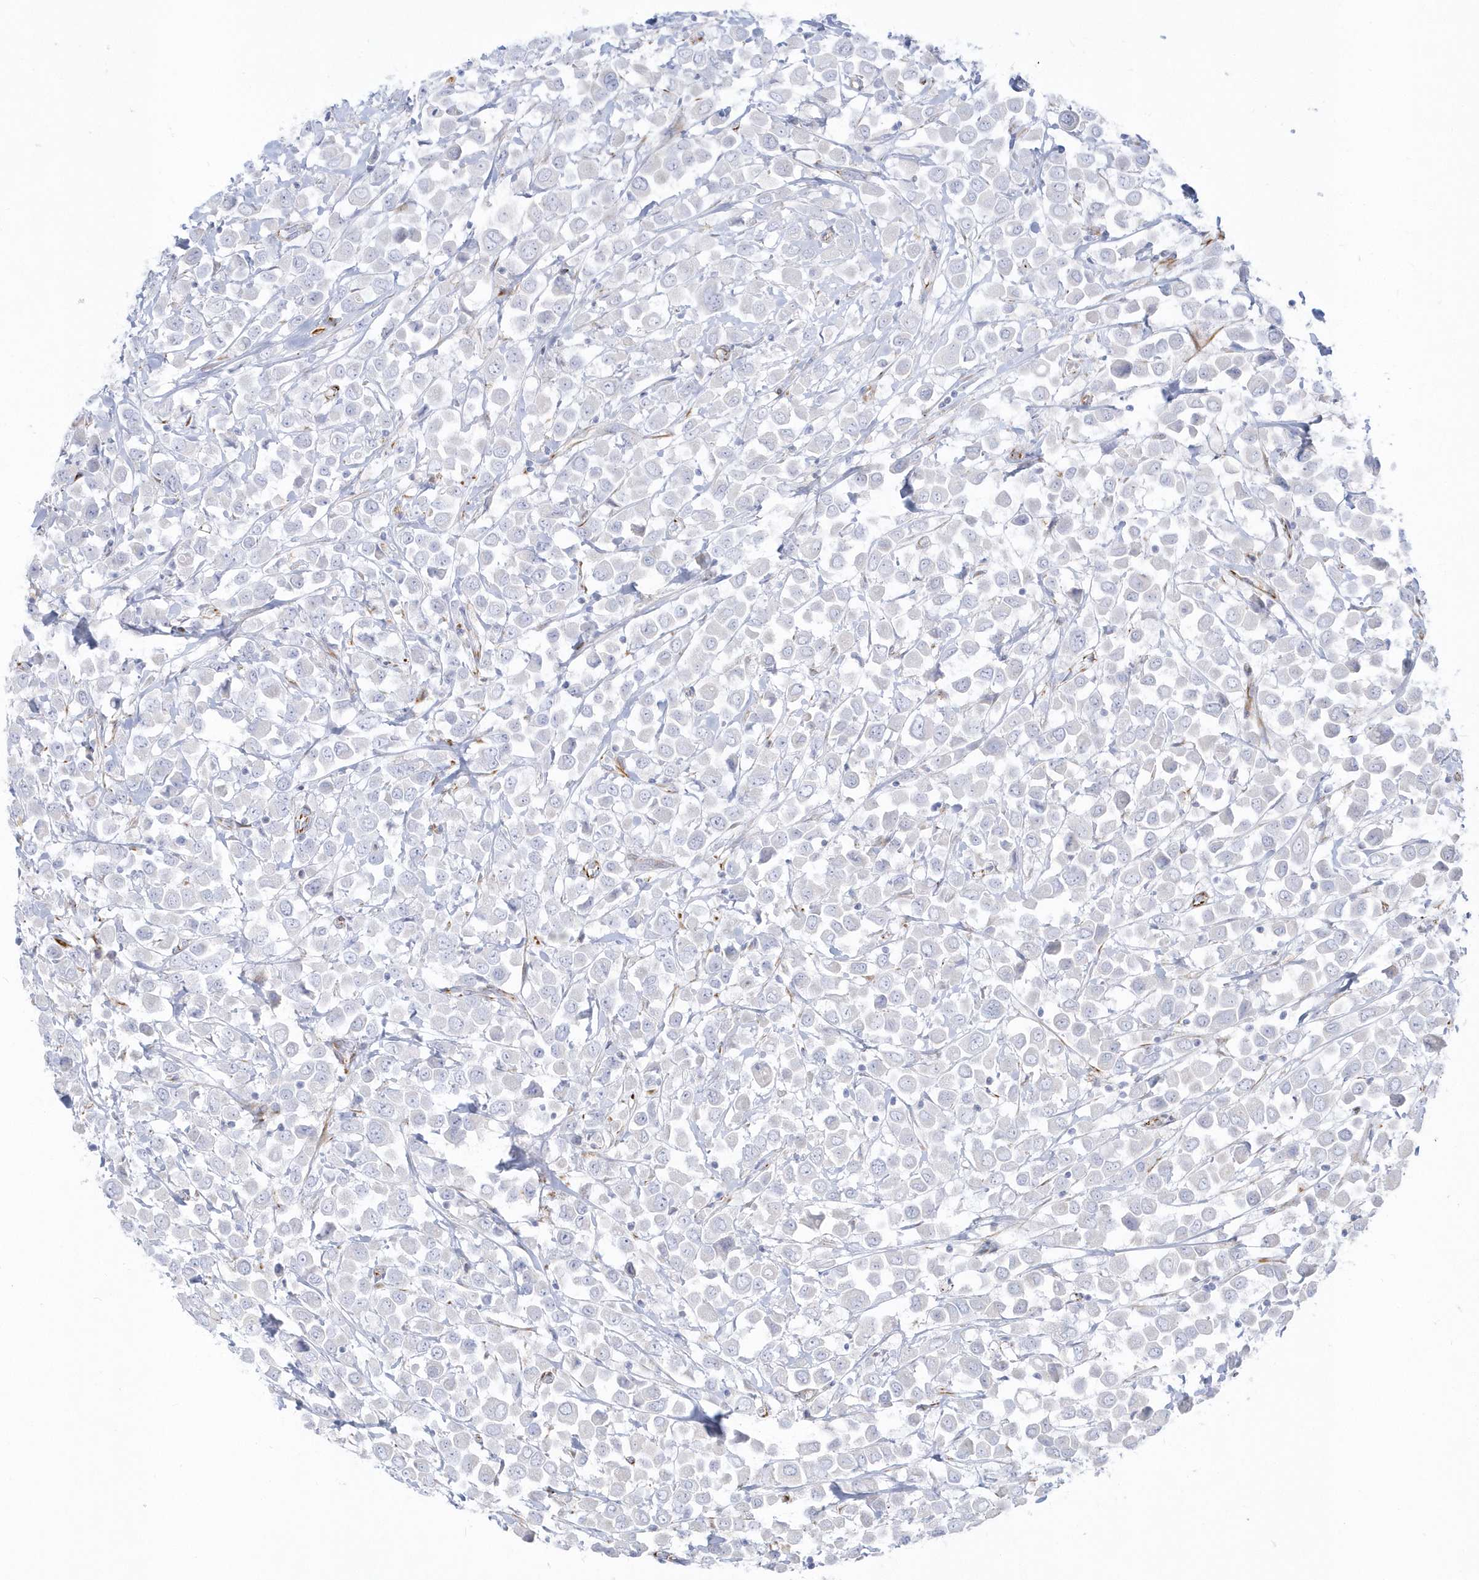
{"staining": {"intensity": "negative", "quantity": "none", "location": "none"}, "tissue": "breast cancer", "cell_type": "Tumor cells", "image_type": "cancer", "snomed": [{"axis": "morphology", "description": "Duct carcinoma"}, {"axis": "topography", "description": "Breast"}], "caption": "Tumor cells show no significant protein positivity in breast invasive ductal carcinoma.", "gene": "PPIL6", "patient": {"sex": "female", "age": 61}}